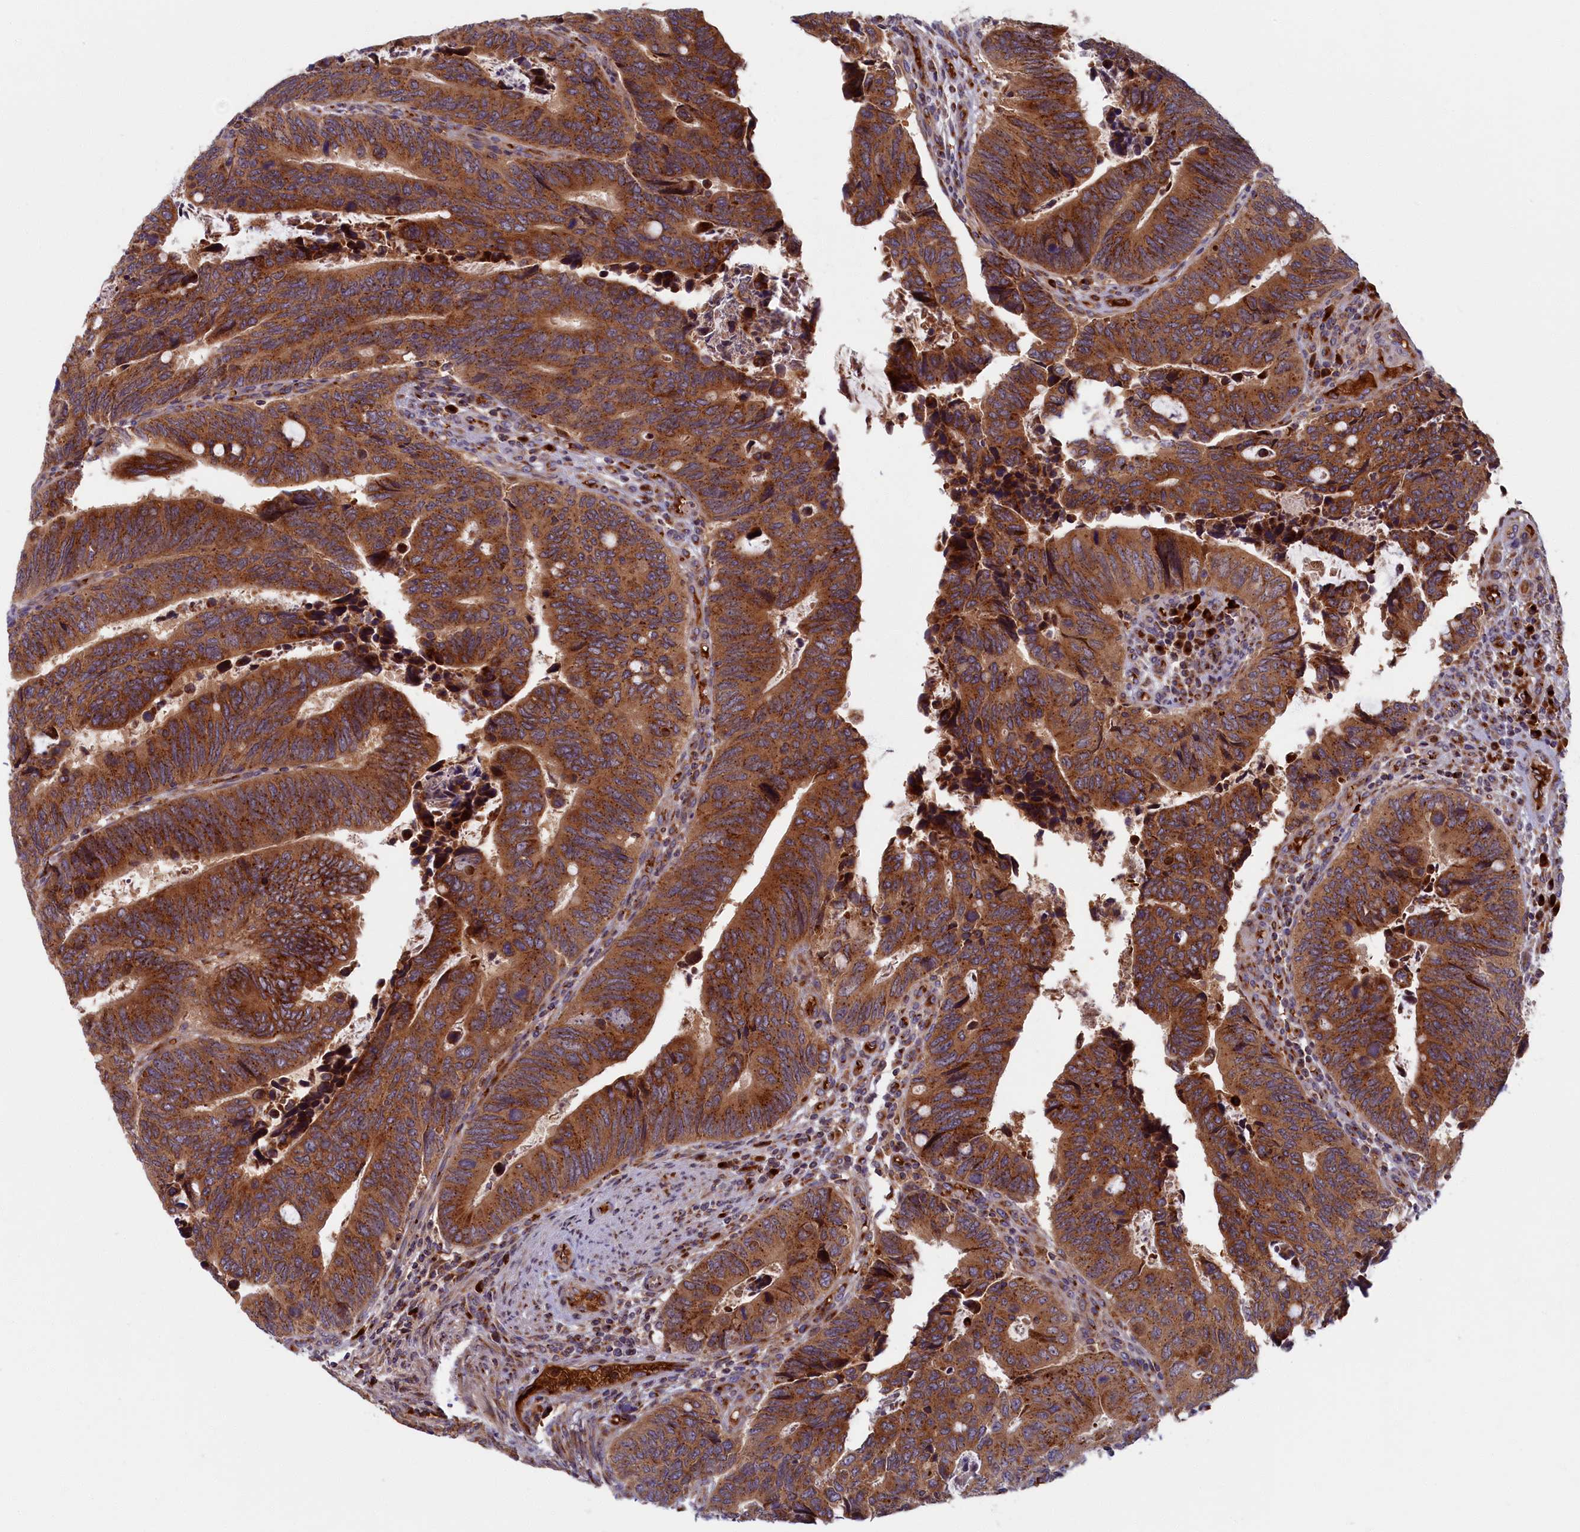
{"staining": {"intensity": "strong", "quantity": ">75%", "location": "cytoplasmic/membranous"}, "tissue": "colorectal cancer", "cell_type": "Tumor cells", "image_type": "cancer", "snomed": [{"axis": "morphology", "description": "Adenocarcinoma, NOS"}, {"axis": "topography", "description": "Colon"}], "caption": "Protein staining displays strong cytoplasmic/membranous staining in about >75% of tumor cells in colorectal adenocarcinoma.", "gene": "BLVRB", "patient": {"sex": "male", "age": 87}}